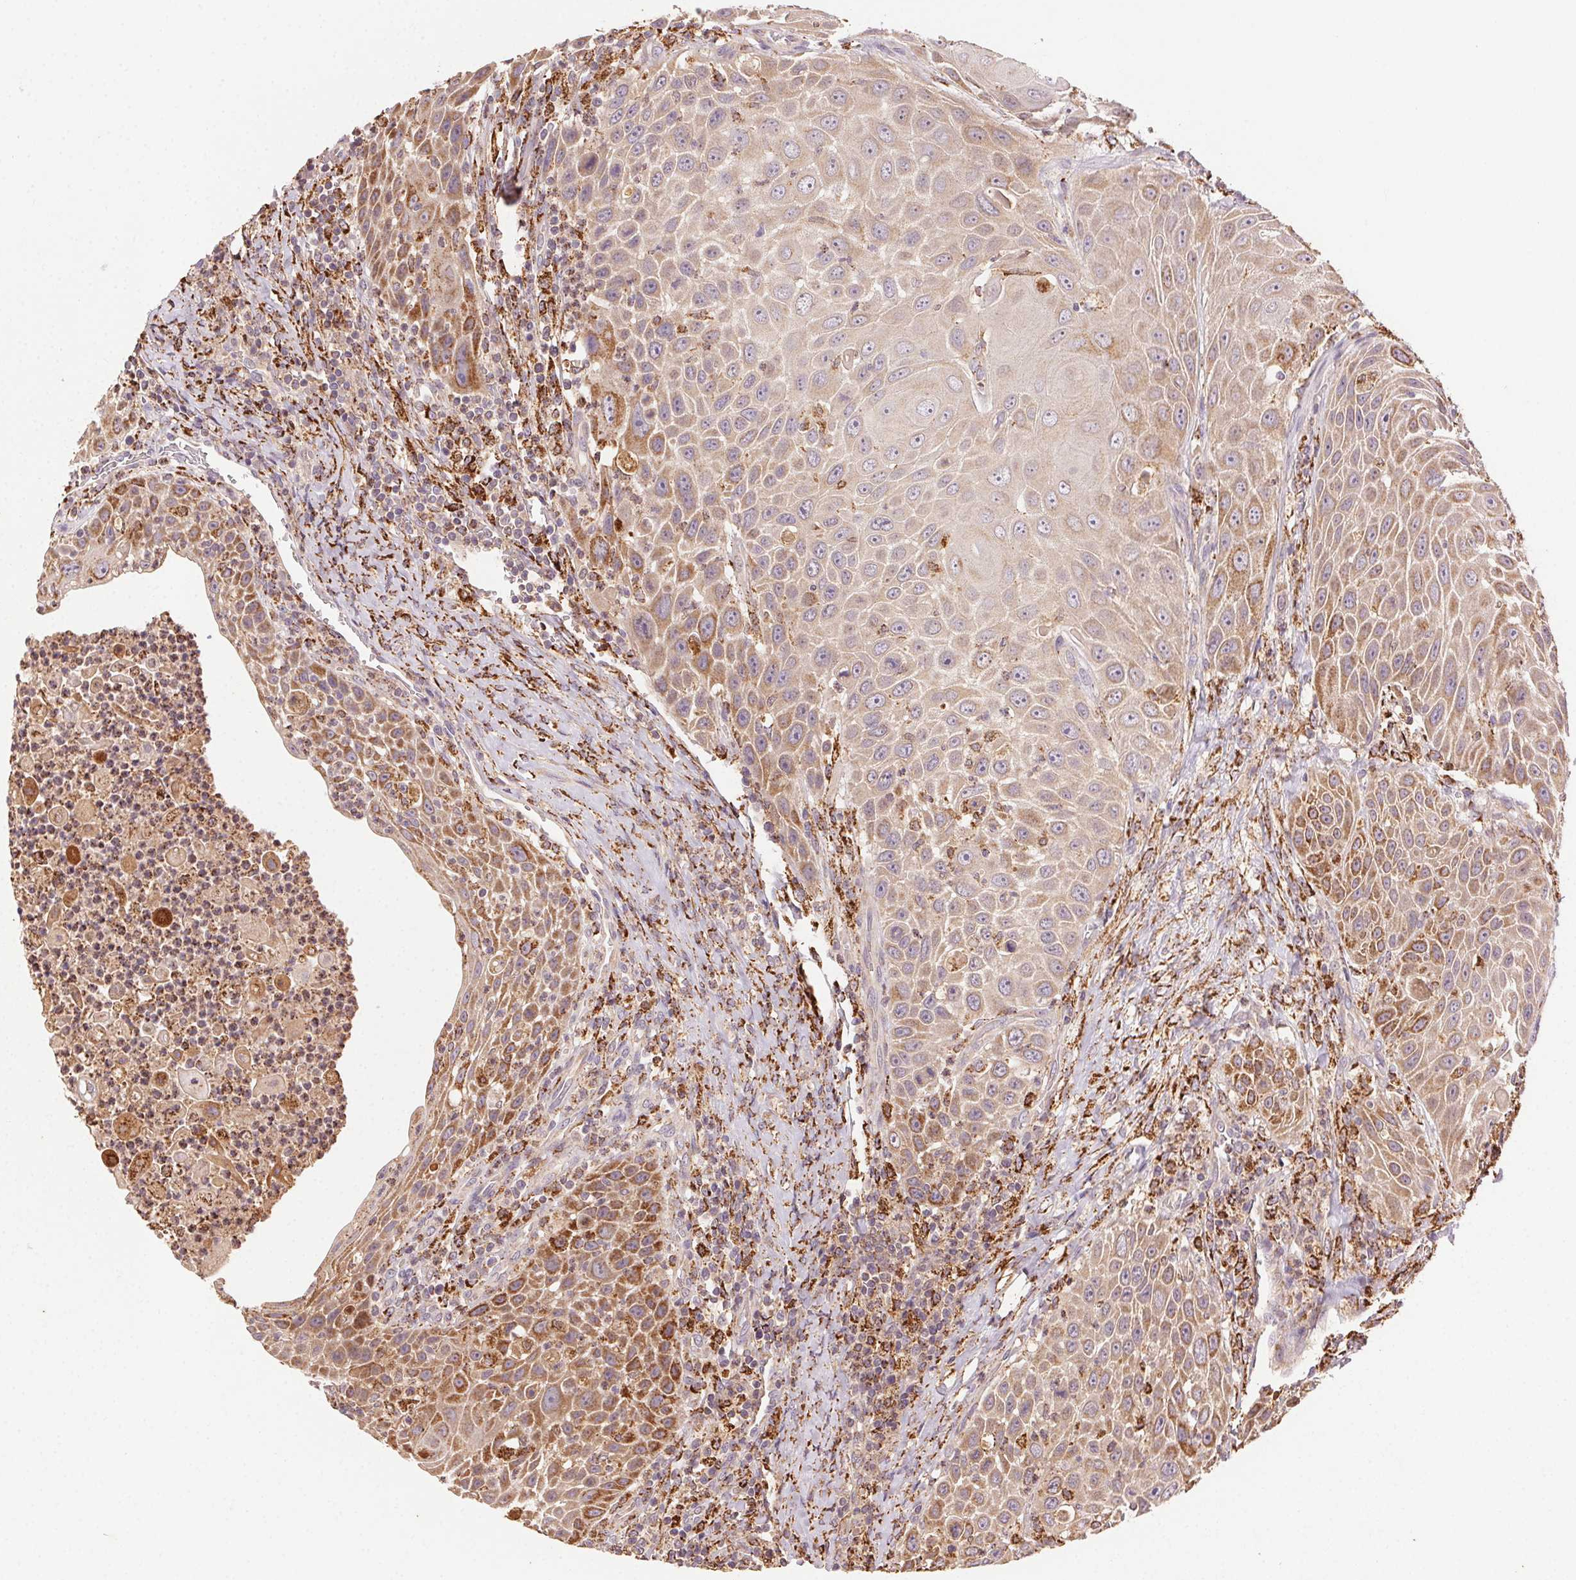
{"staining": {"intensity": "moderate", "quantity": ">75%", "location": "cytoplasmic/membranous"}, "tissue": "head and neck cancer", "cell_type": "Tumor cells", "image_type": "cancer", "snomed": [{"axis": "morphology", "description": "Squamous cell carcinoma, NOS"}, {"axis": "topography", "description": "Head-Neck"}], "caption": "Immunohistochemical staining of head and neck cancer demonstrates moderate cytoplasmic/membranous protein positivity in about >75% of tumor cells.", "gene": "FNBP1L", "patient": {"sex": "male", "age": 69}}